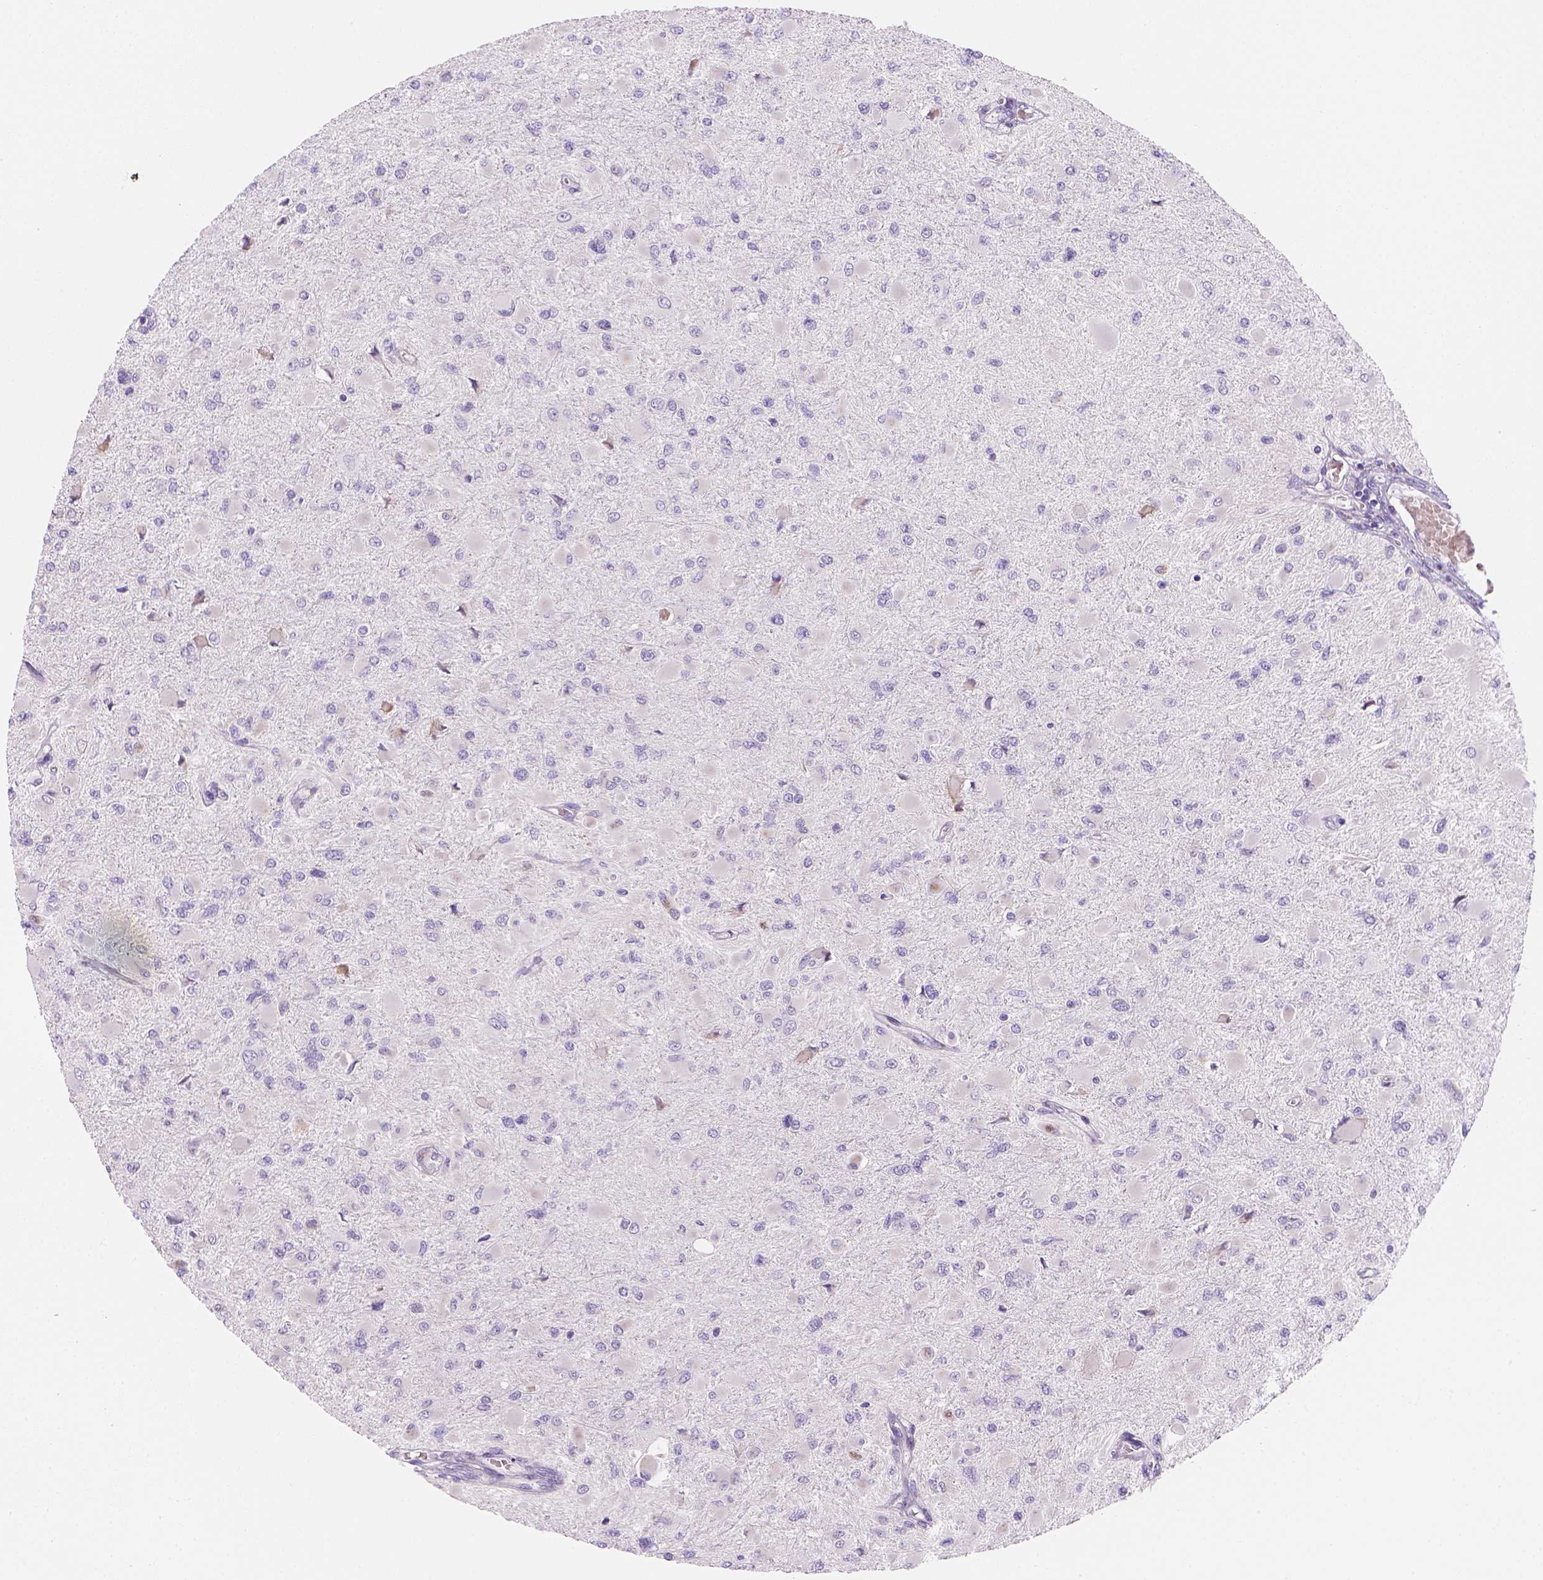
{"staining": {"intensity": "negative", "quantity": "none", "location": "none"}, "tissue": "glioma", "cell_type": "Tumor cells", "image_type": "cancer", "snomed": [{"axis": "morphology", "description": "Glioma, malignant, High grade"}, {"axis": "topography", "description": "Cerebral cortex"}], "caption": "Protein analysis of glioma exhibits no significant positivity in tumor cells.", "gene": "CES2", "patient": {"sex": "female", "age": 36}}